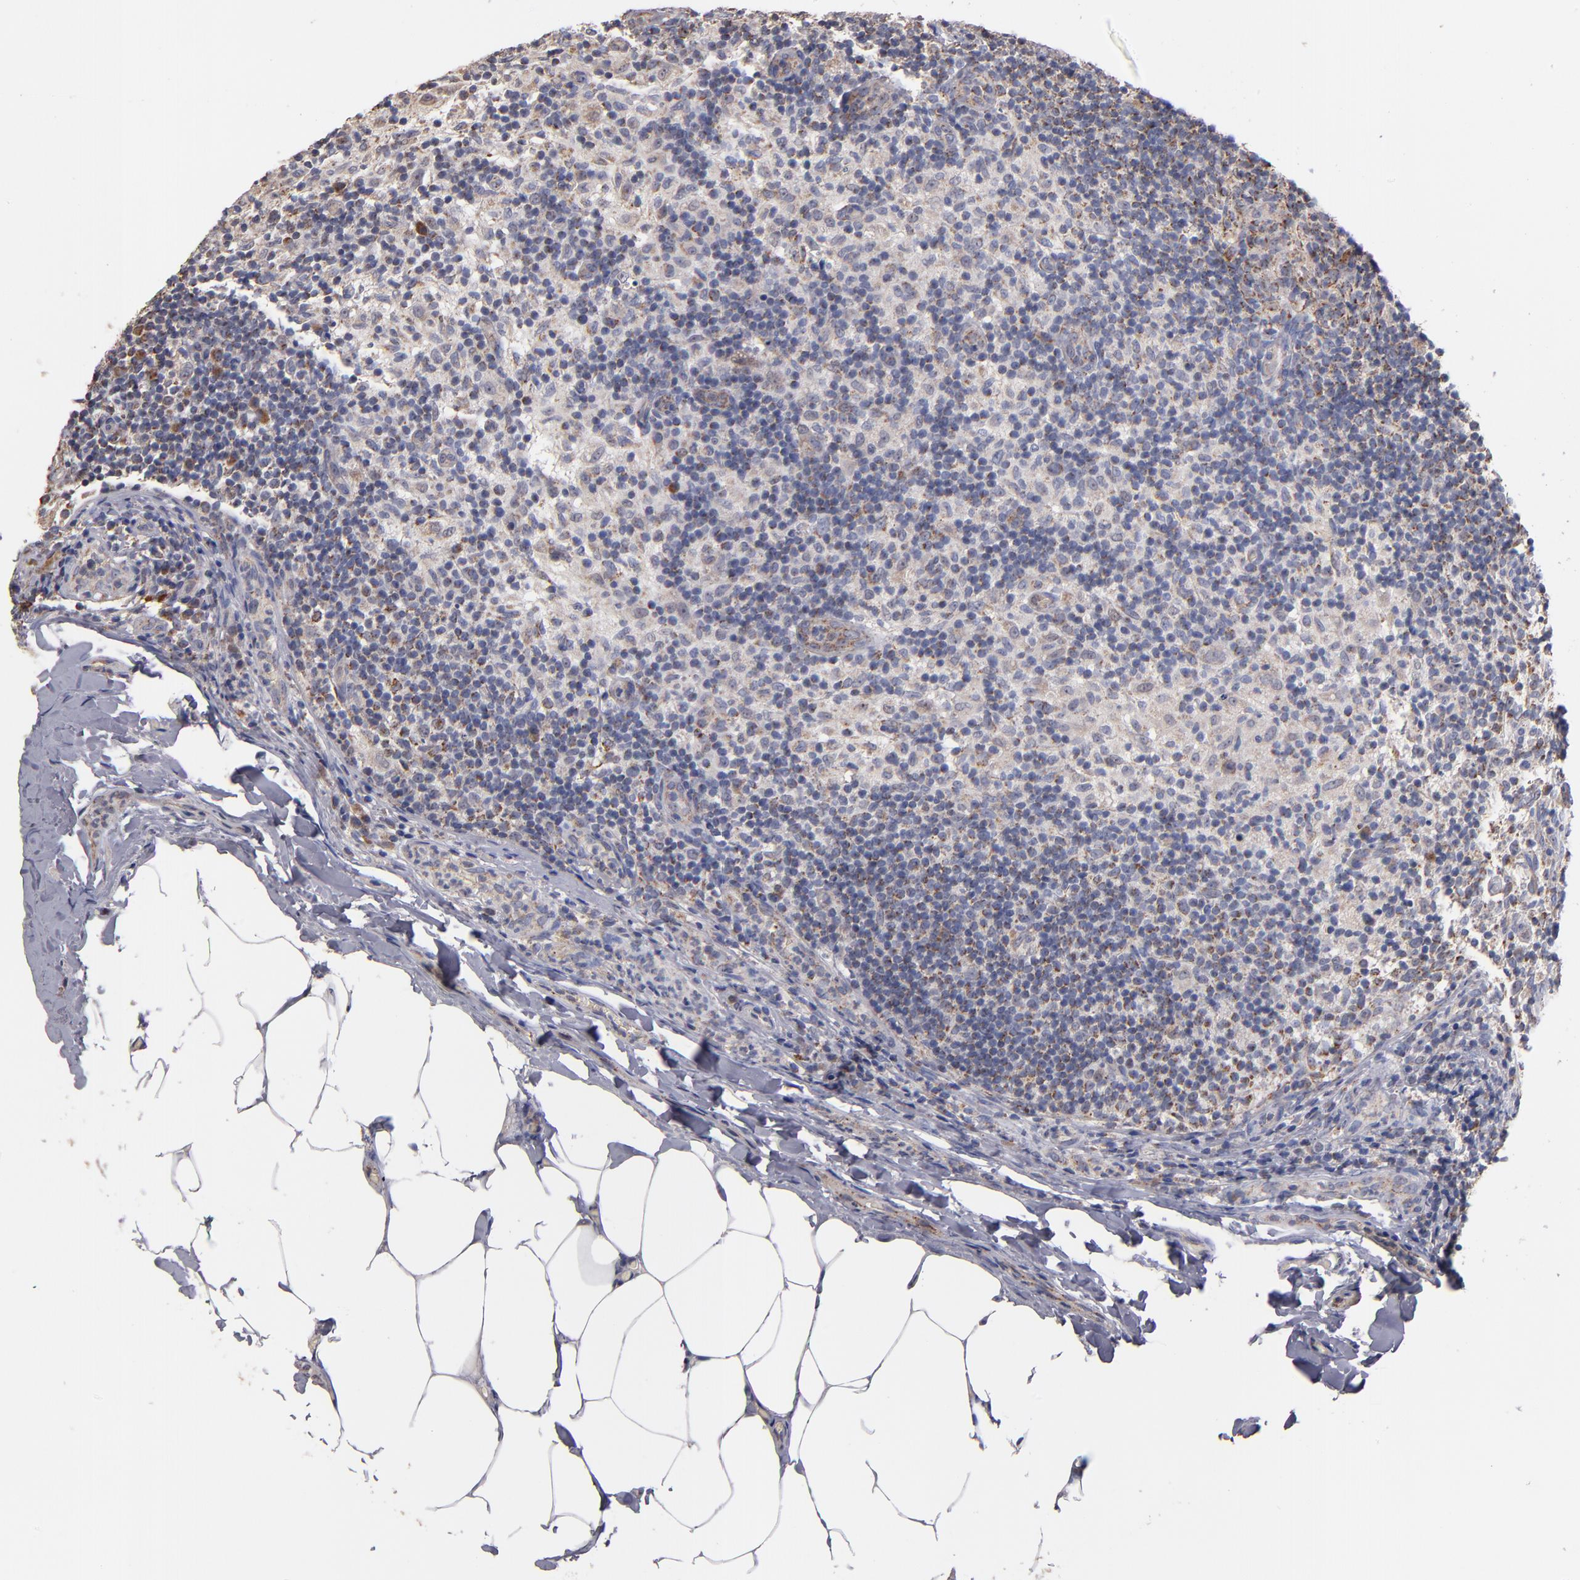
{"staining": {"intensity": "moderate", "quantity": "25%-75%", "location": "cytoplasmic/membranous"}, "tissue": "lymph node", "cell_type": "Germinal center cells", "image_type": "normal", "snomed": [{"axis": "morphology", "description": "Normal tissue, NOS"}, {"axis": "morphology", "description": "Inflammation, NOS"}, {"axis": "topography", "description": "Lymph node"}], "caption": "Immunohistochemical staining of unremarkable lymph node demonstrates moderate cytoplasmic/membranous protein staining in approximately 25%-75% of germinal center cells.", "gene": "DIABLO", "patient": {"sex": "male", "age": 46}}